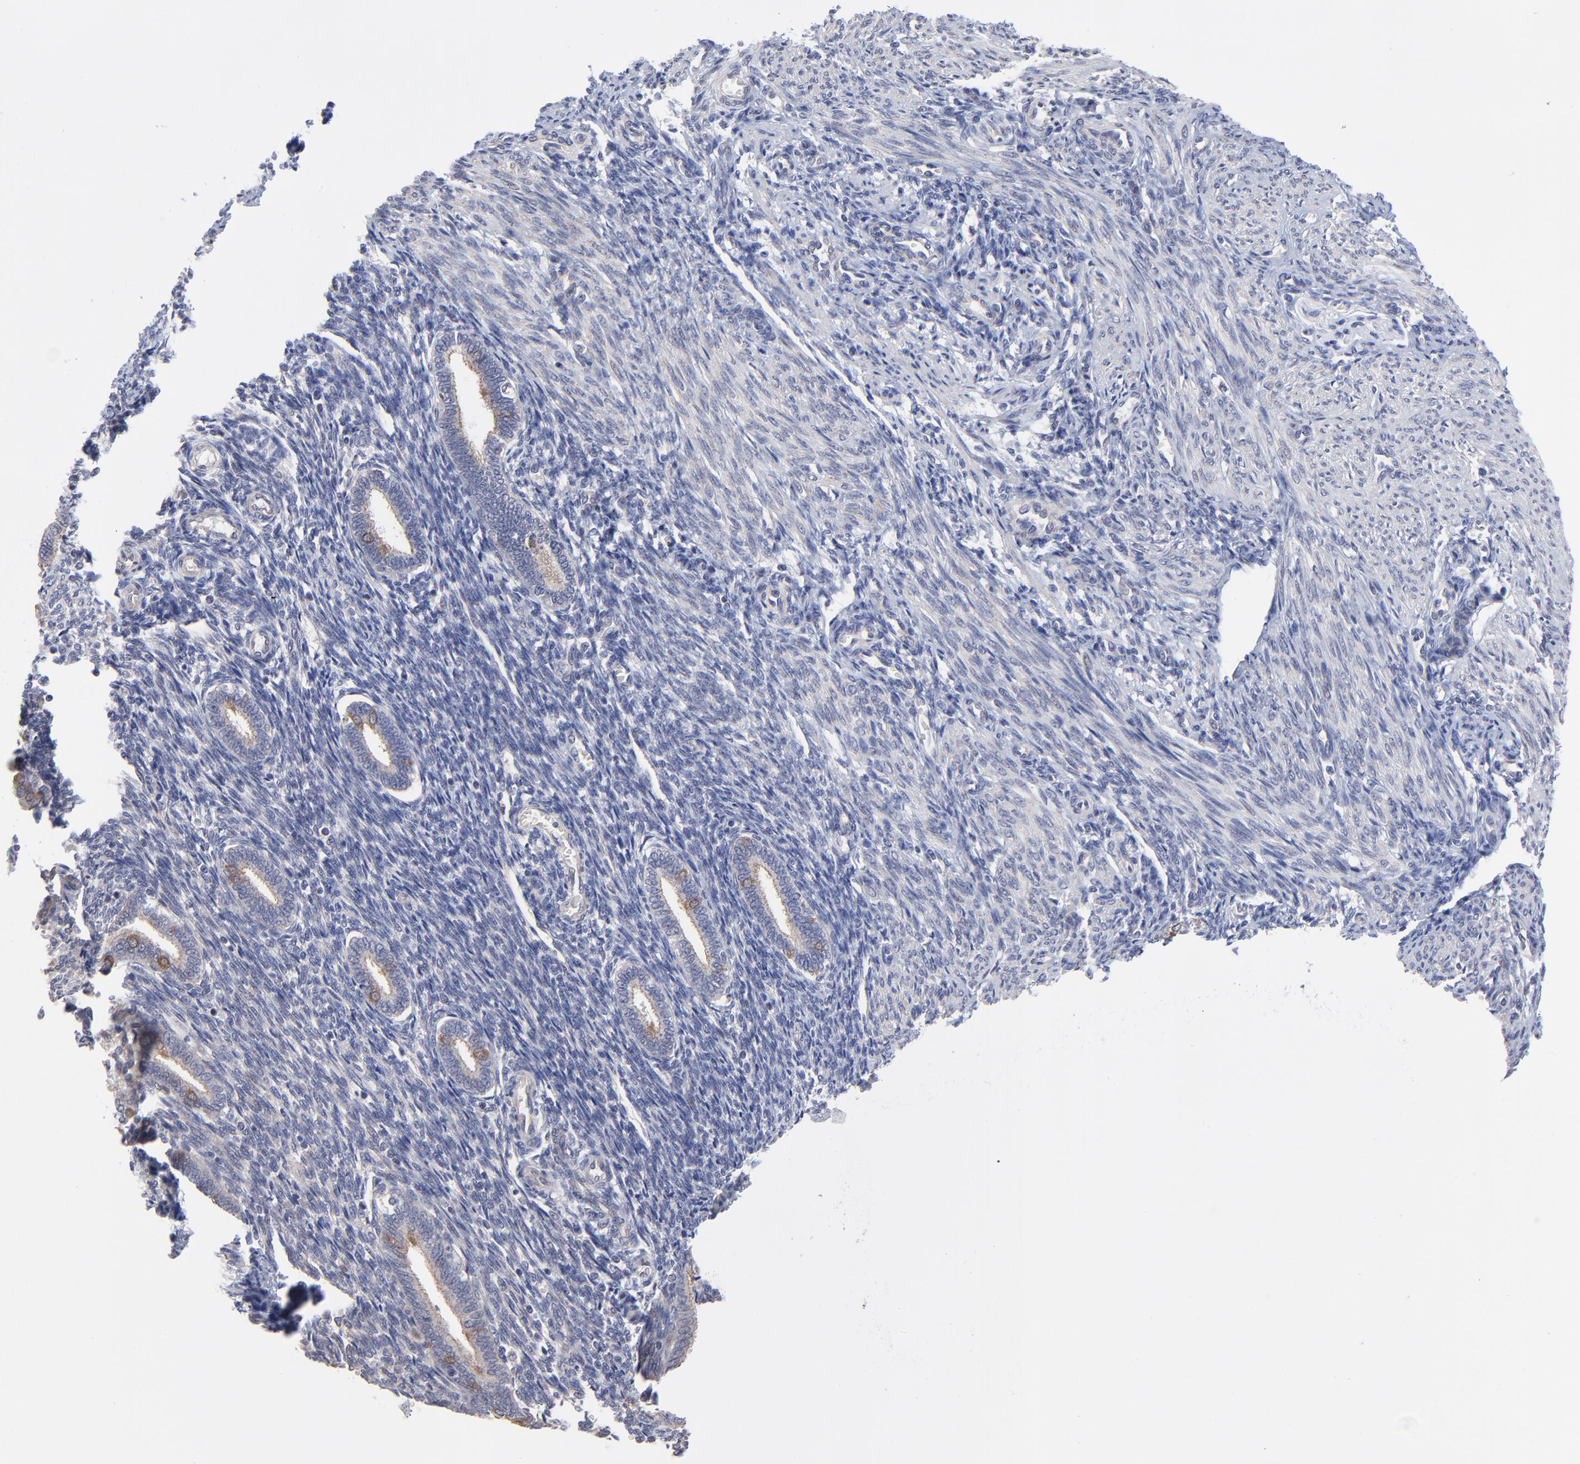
{"staining": {"intensity": "negative", "quantity": "none", "location": "none"}, "tissue": "endometrium", "cell_type": "Cells in endometrial stroma", "image_type": "normal", "snomed": [{"axis": "morphology", "description": "Normal tissue, NOS"}, {"axis": "topography", "description": "Endometrium"}], "caption": "Immunohistochemistry photomicrograph of normal human endometrium stained for a protein (brown), which exhibits no positivity in cells in endometrial stroma. (DAB (3,3'-diaminobenzidine) immunohistochemistry with hematoxylin counter stain).", "gene": "FBXO8", "patient": {"sex": "female", "age": 27}}